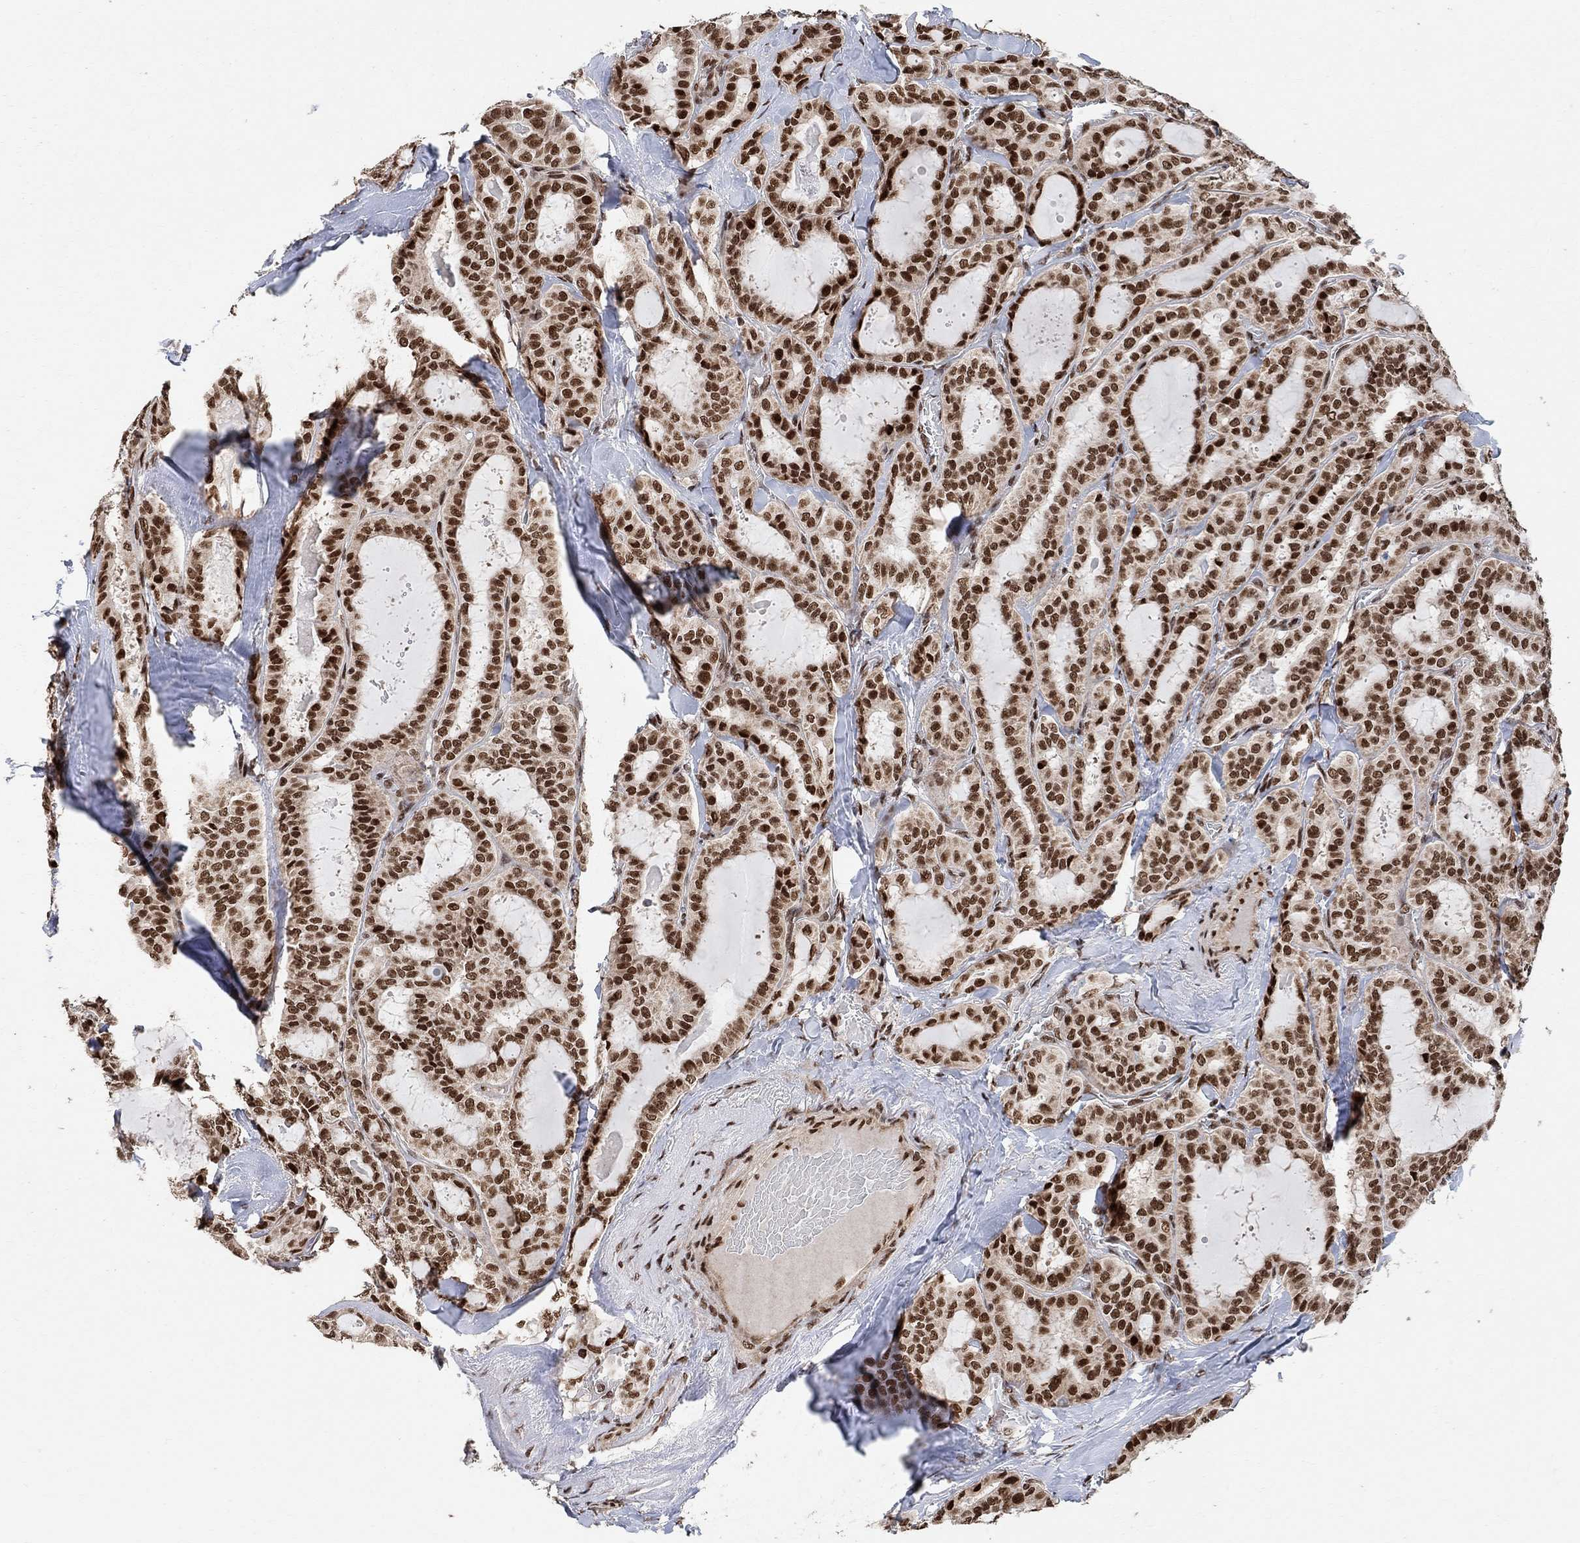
{"staining": {"intensity": "strong", "quantity": ">75%", "location": "nuclear"}, "tissue": "thyroid cancer", "cell_type": "Tumor cells", "image_type": "cancer", "snomed": [{"axis": "morphology", "description": "Papillary adenocarcinoma, NOS"}, {"axis": "topography", "description": "Thyroid gland"}], "caption": "Approximately >75% of tumor cells in thyroid papillary adenocarcinoma show strong nuclear protein positivity as visualized by brown immunohistochemical staining.", "gene": "E4F1", "patient": {"sex": "female", "age": 39}}